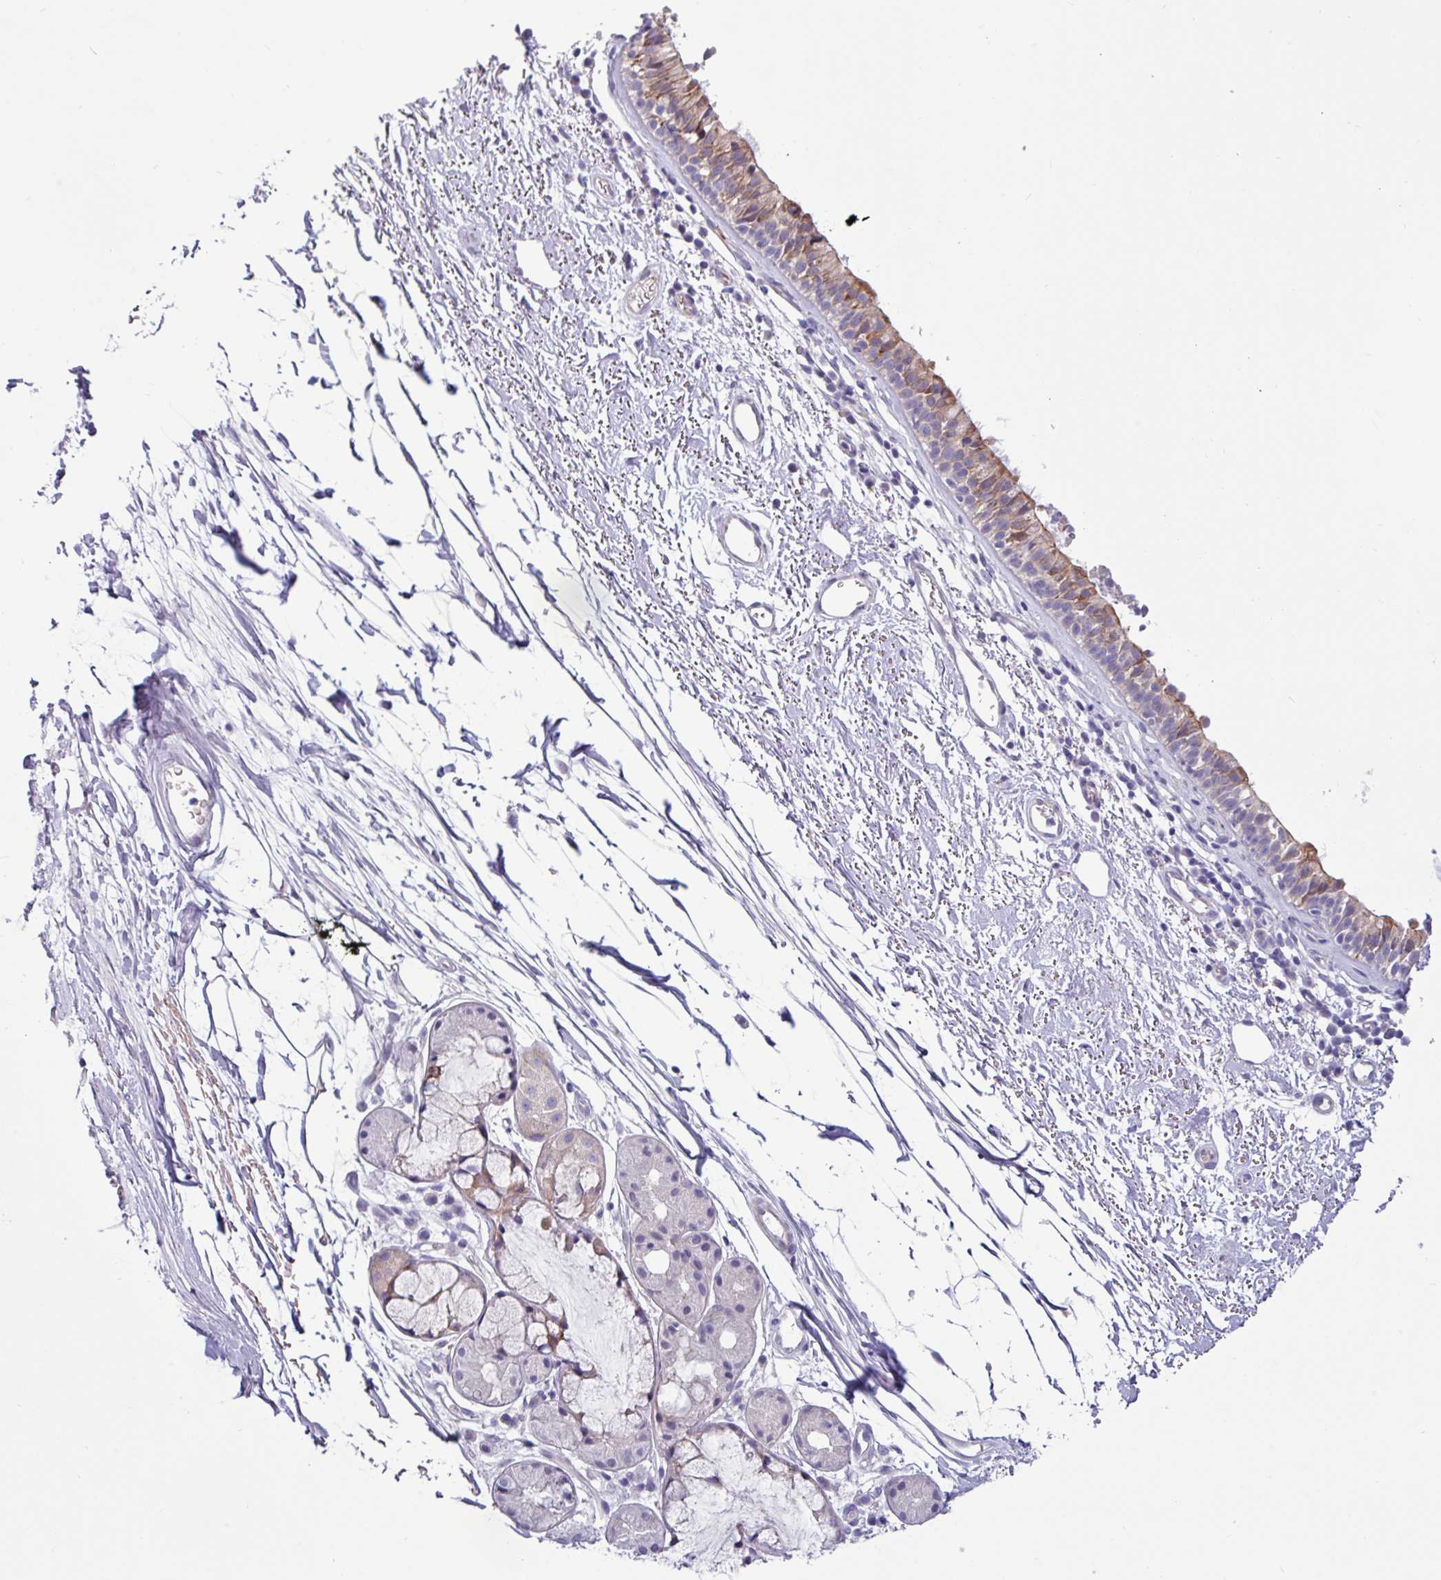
{"staining": {"intensity": "moderate", "quantity": "25%-75%", "location": "cytoplasmic/membranous"}, "tissue": "nasopharynx", "cell_type": "Respiratory epithelial cells", "image_type": "normal", "snomed": [{"axis": "morphology", "description": "Normal tissue, NOS"}, {"axis": "topography", "description": "Cartilage tissue"}, {"axis": "topography", "description": "Nasopharynx"}], "caption": "Unremarkable nasopharynx demonstrates moderate cytoplasmic/membranous positivity in about 25%-75% of respiratory epithelial cells, visualized by immunohistochemistry. (DAB IHC, brown staining for protein, blue staining for nuclei).", "gene": "ACAP3", "patient": {"sex": "male", "age": 56}}